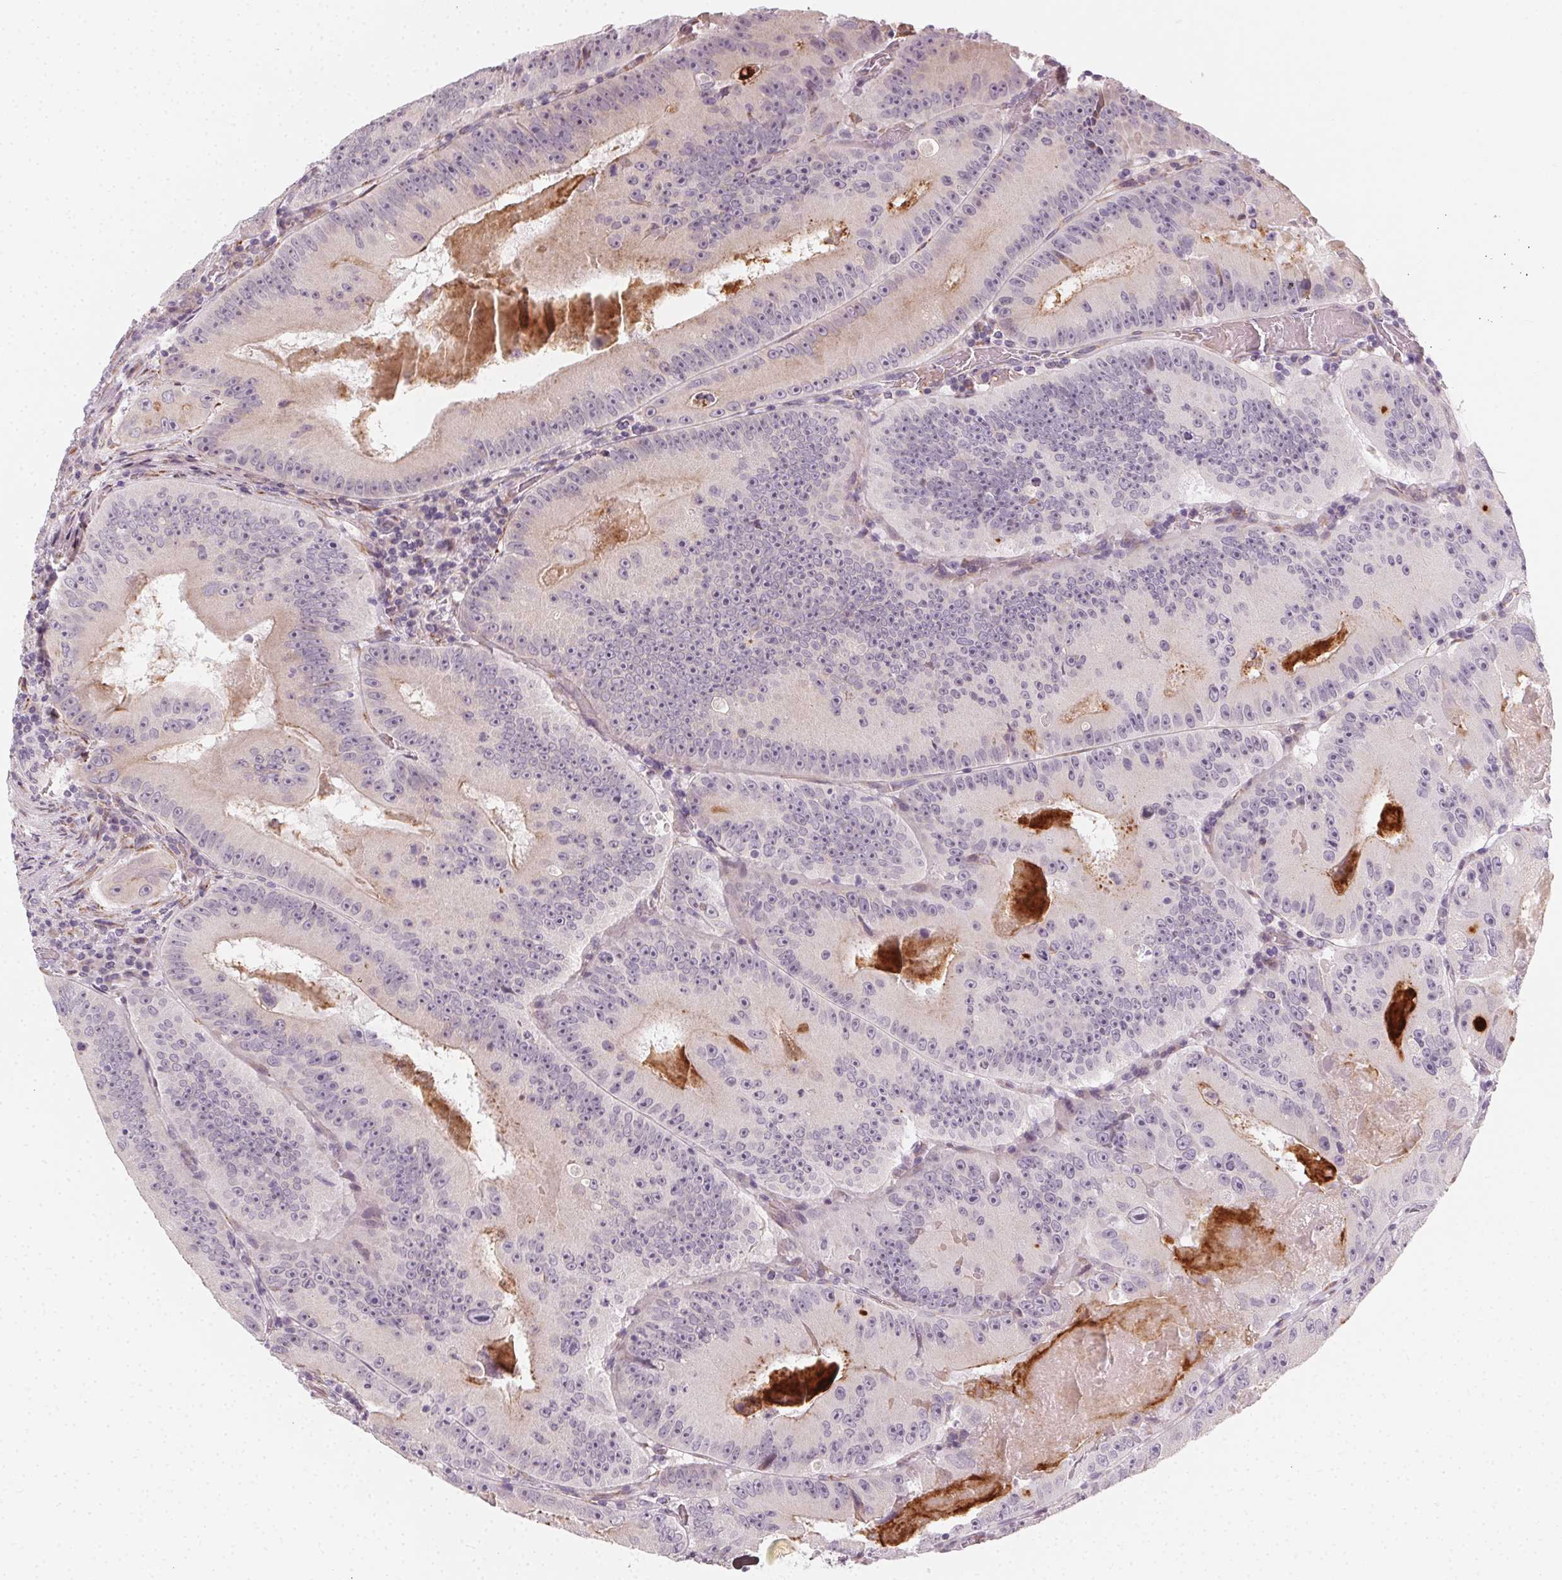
{"staining": {"intensity": "moderate", "quantity": "<25%", "location": "cytoplasmic/membranous"}, "tissue": "colorectal cancer", "cell_type": "Tumor cells", "image_type": "cancer", "snomed": [{"axis": "morphology", "description": "Adenocarcinoma, NOS"}, {"axis": "topography", "description": "Colon"}], "caption": "The micrograph exhibits a brown stain indicating the presence of a protein in the cytoplasmic/membranous of tumor cells in colorectal cancer (adenocarcinoma).", "gene": "CCDC96", "patient": {"sex": "female", "age": 86}}